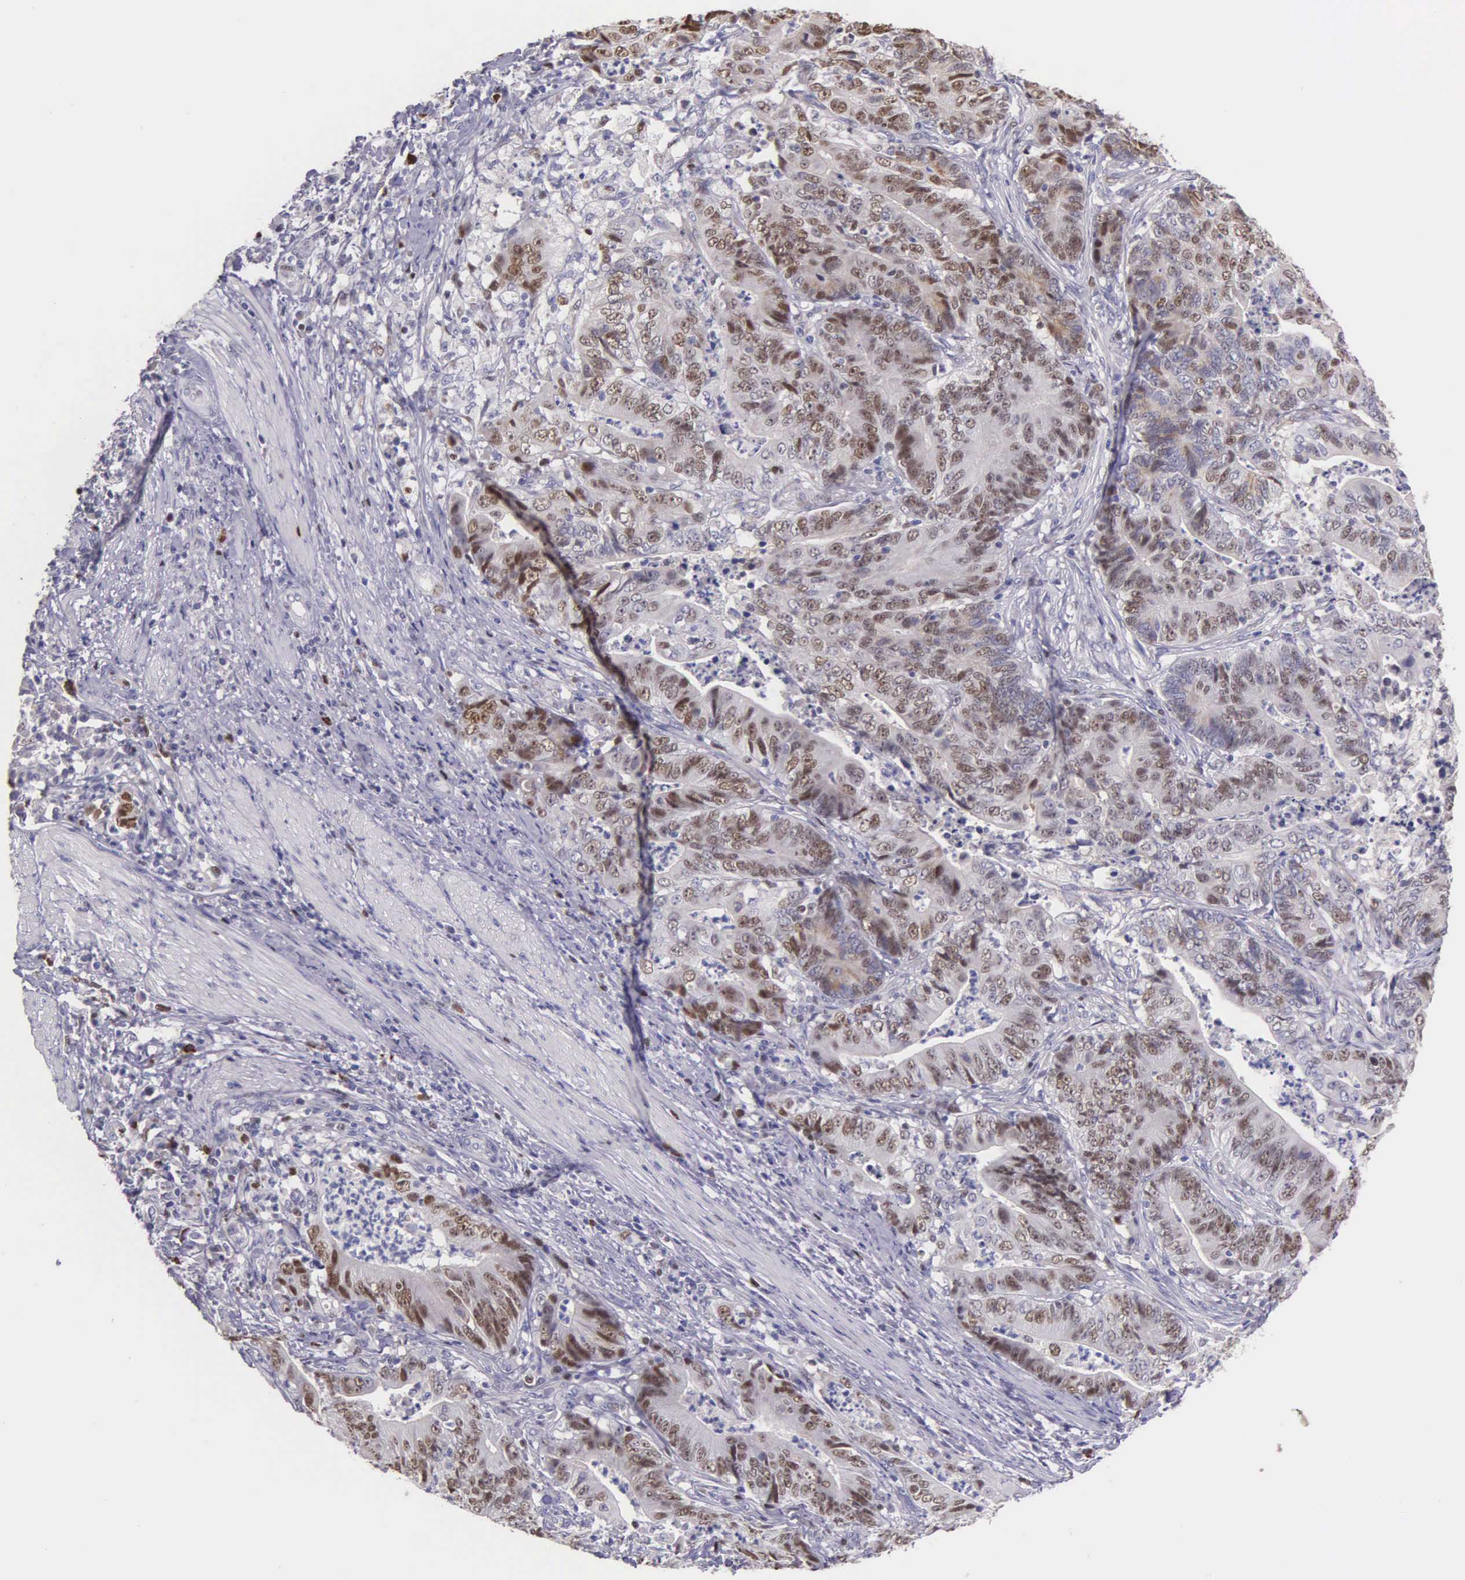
{"staining": {"intensity": "moderate", "quantity": "25%-75%", "location": "nuclear"}, "tissue": "stomach cancer", "cell_type": "Tumor cells", "image_type": "cancer", "snomed": [{"axis": "morphology", "description": "Adenocarcinoma, NOS"}, {"axis": "topography", "description": "Stomach, lower"}], "caption": "High-magnification brightfield microscopy of adenocarcinoma (stomach) stained with DAB (3,3'-diaminobenzidine) (brown) and counterstained with hematoxylin (blue). tumor cells exhibit moderate nuclear expression is seen in approximately25%-75% of cells.", "gene": "MCM5", "patient": {"sex": "female", "age": 86}}